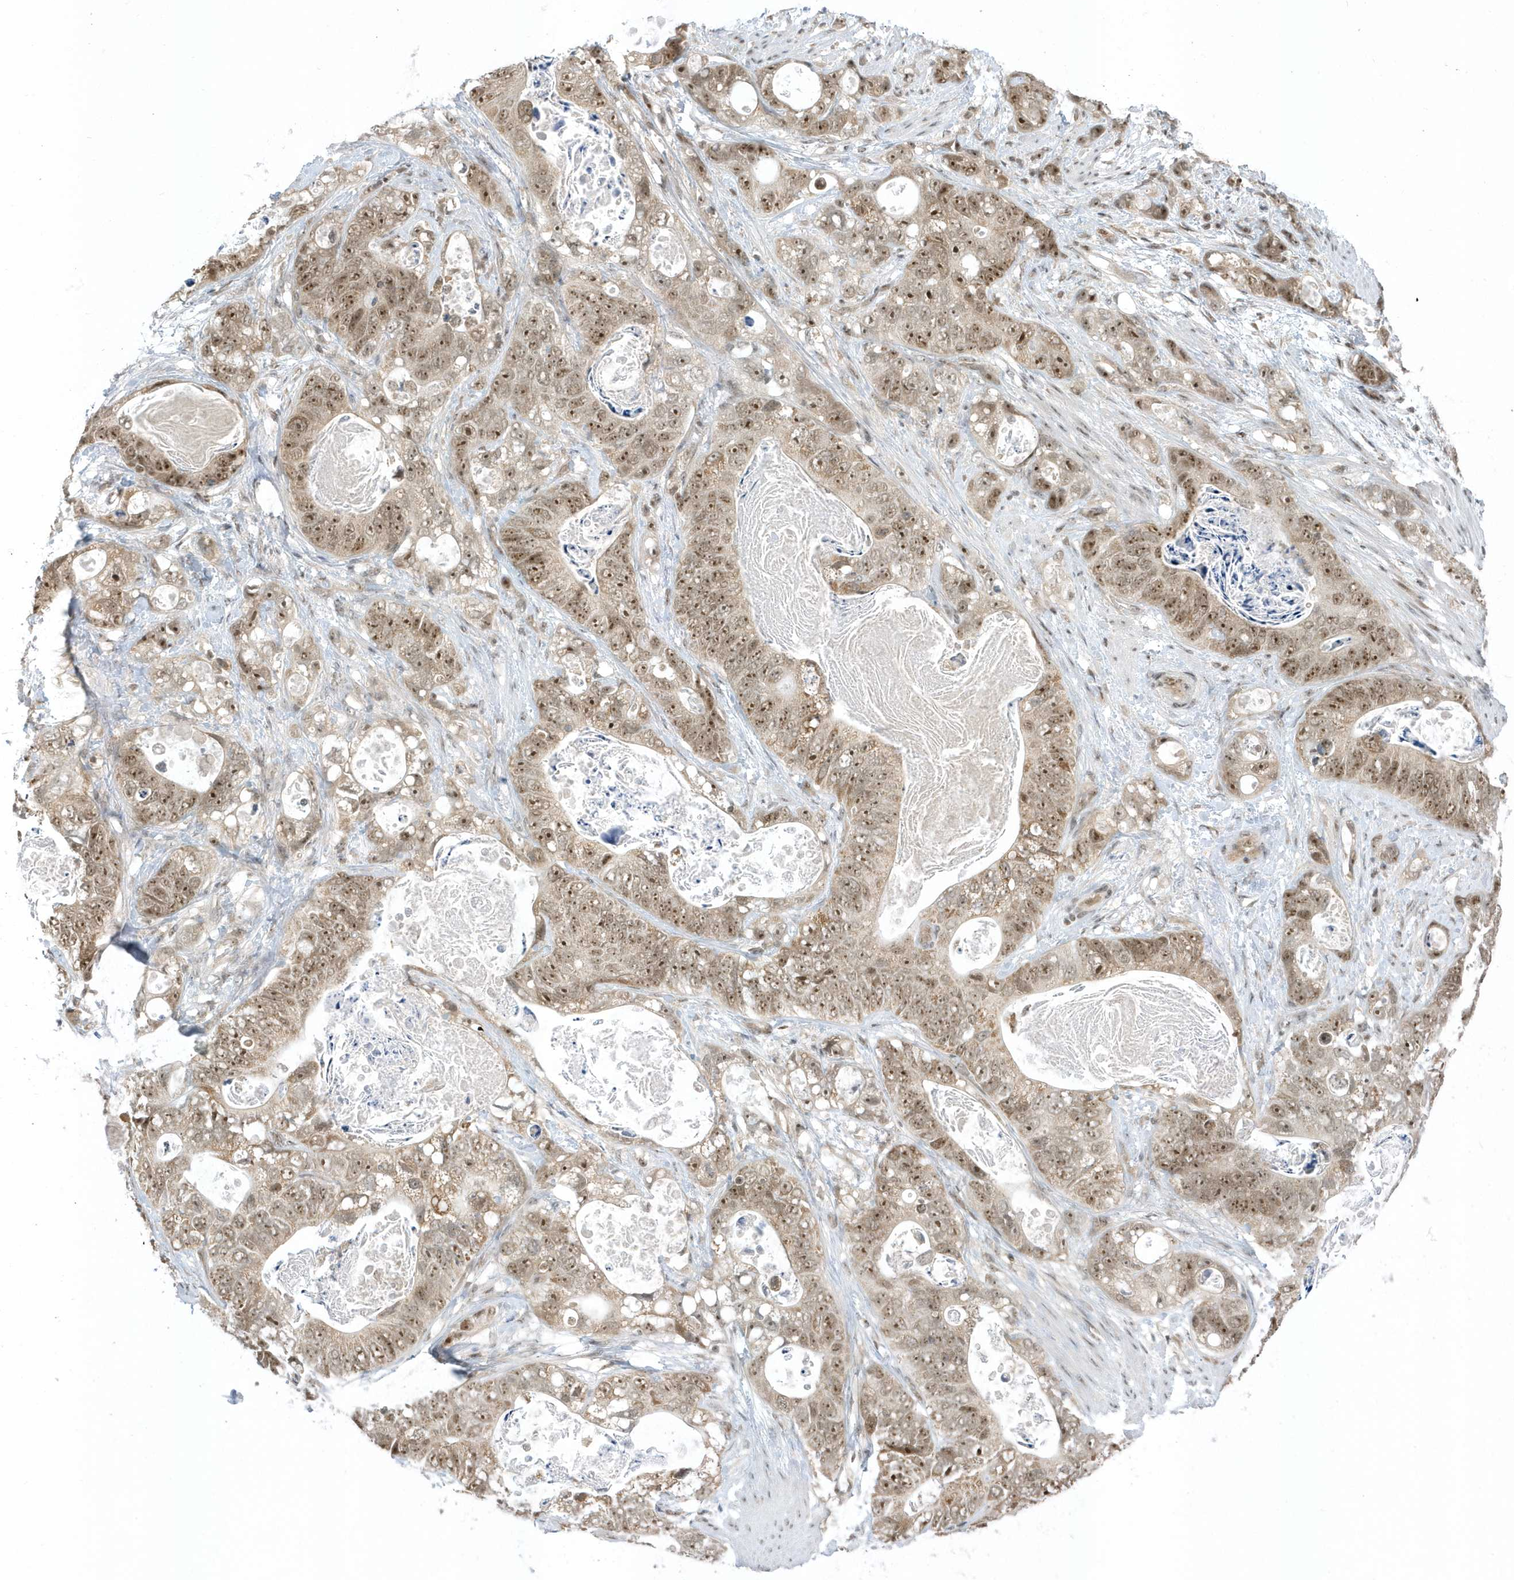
{"staining": {"intensity": "moderate", "quantity": ">75%", "location": "cytoplasmic/membranous,nuclear"}, "tissue": "stomach cancer", "cell_type": "Tumor cells", "image_type": "cancer", "snomed": [{"axis": "morphology", "description": "Normal tissue, NOS"}, {"axis": "morphology", "description": "Adenocarcinoma, NOS"}, {"axis": "topography", "description": "Stomach"}], "caption": "A micrograph showing moderate cytoplasmic/membranous and nuclear positivity in about >75% of tumor cells in stomach cancer, as visualized by brown immunohistochemical staining.", "gene": "ZNF740", "patient": {"sex": "female", "age": 89}}